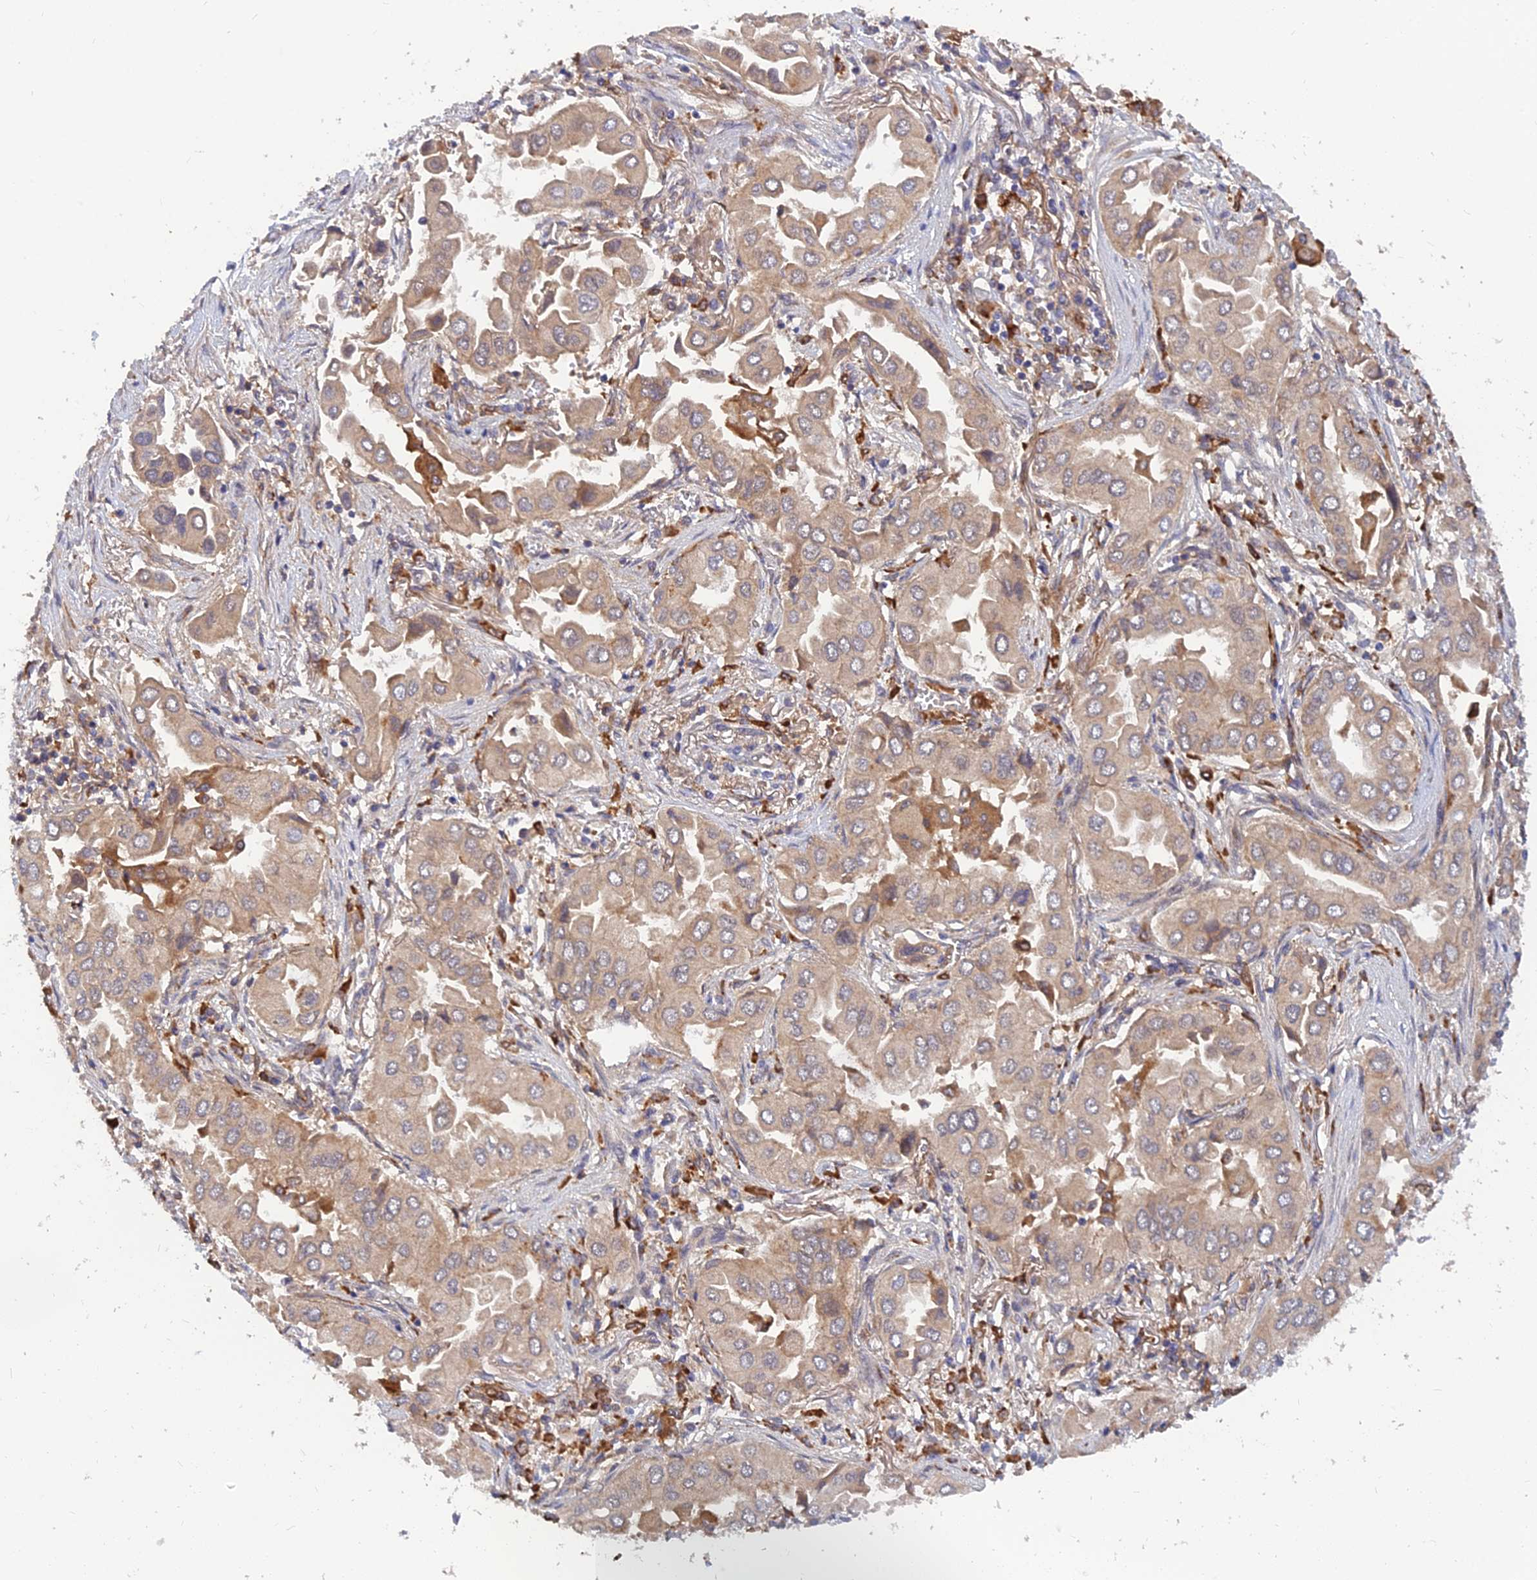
{"staining": {"intensity": "weak", "quantity": "25%-75%", "location": "cytoplasmic/membranous"}, "tissue": "lung cancer", "cell_type": "Tumor cells", "image_type": "cancer", "snomed": [{"axis": "morphology", "description": "Adenocarcinoma, NOS"}, {"axis": "topography", "description": "Lung"}], "caption": "Brown immunohistochemical staining in lung adenocarcinoma exhibits weak cytoplasmic/membranous positivity in about 25%-75% of tumor cells. (Stains: DAB in brown, nuclei in blue, Microscopy: brightfield microscopy at high magnification).", "gene": "FAM151B", "patient": {"sex": "female", "age": 76}}